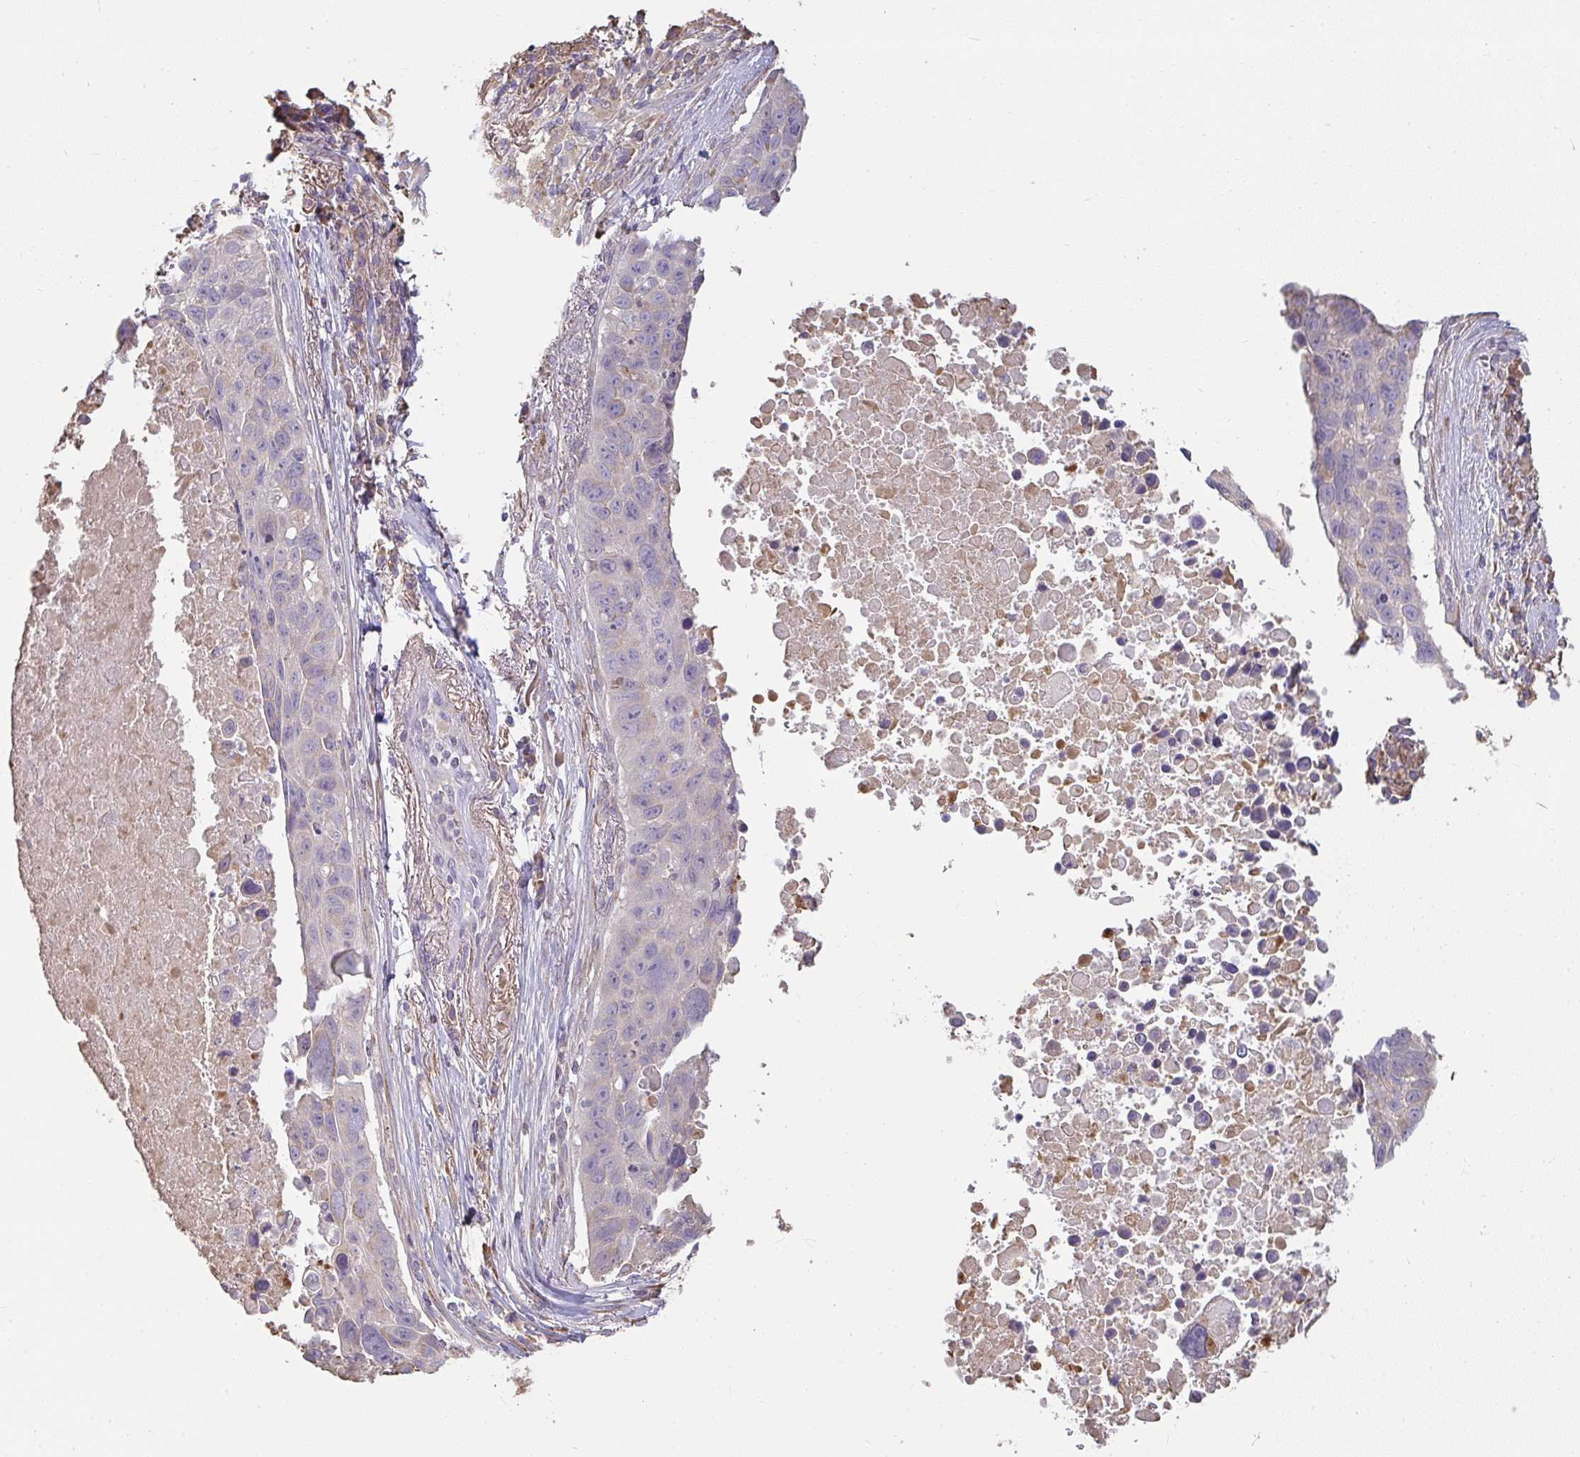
{"staining": {"intensity": "negative", "quantity": "none", "location": "none"}, "tissue": "lung cancer", "cell_type": "Tumor cells", "image_type": "cancer", "snomed": [{"axis": "morphology", "description": "Squamous cell carcinoma, NOS"}, {"axis": "topography", "description": "Lung"}], "caption": "High power microscopy histopathology image of an immunohistochemistry (IHC) histopathology image of lung squamous cell carcinoma, revealing no significant staining in tumor cells.", "gene": "BRINP3", "patient": {"sex": "male", "age": 66}}